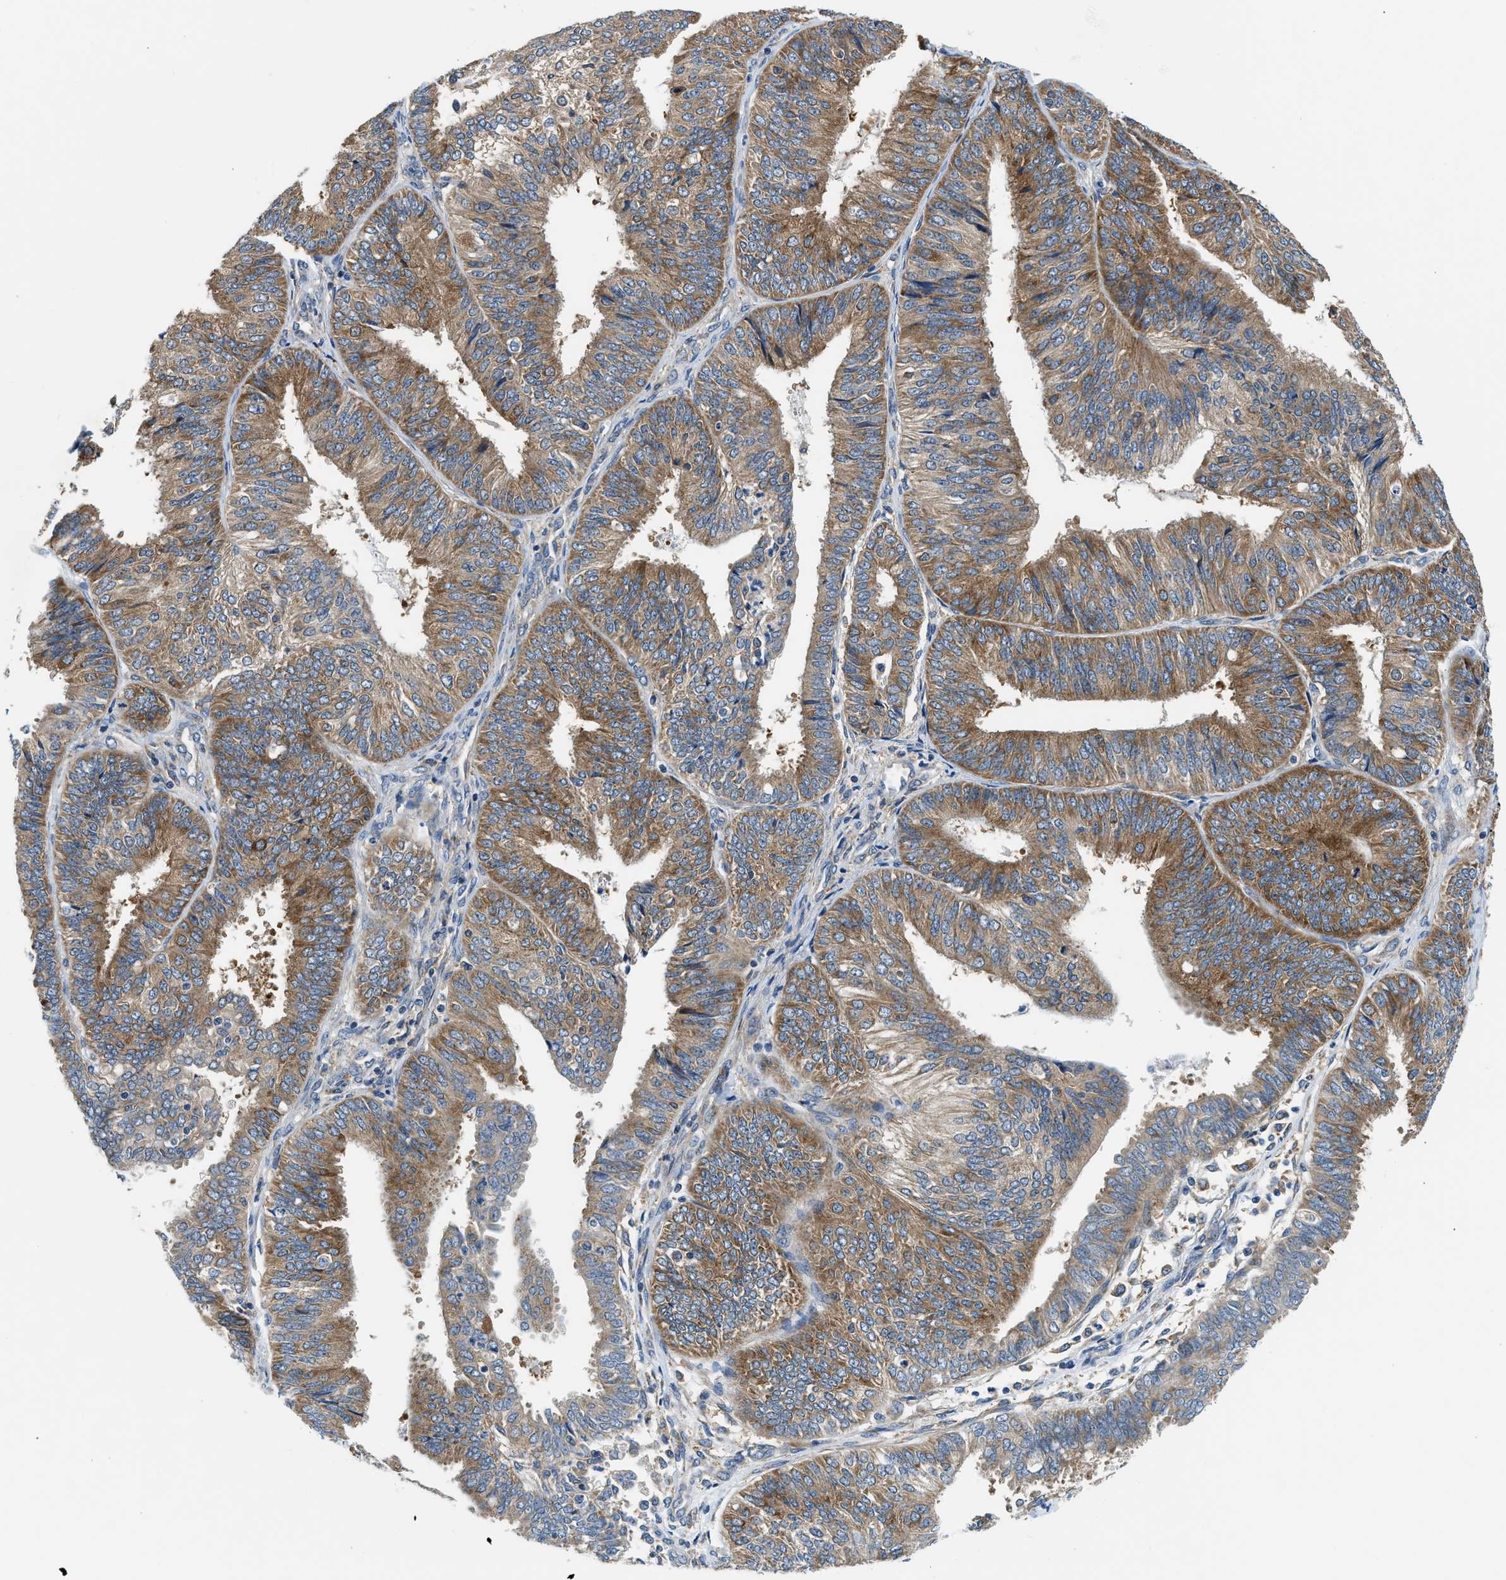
{"staining": {"intensity": "moderate", "quantity": ">75%", "location": "cytoplasmic/membranous"}, "tissue": "endometrial cancer", "cell_type": "Tumor cells", "image_type": "cancer", "snomed": [{"axis": "morphology", "description": "Adenocarcinoma, NOS"}, {"axis": "topography", "description": "Endometrium"}], "caption": "Endometrial adenocarcinoma stained with a brown dye exhibits moderate cytoplasmic/membranous positive expression in about >75% of tumor cells.", "gene": "LPIN2", "patient": {"sex": "female", "age": 58}}